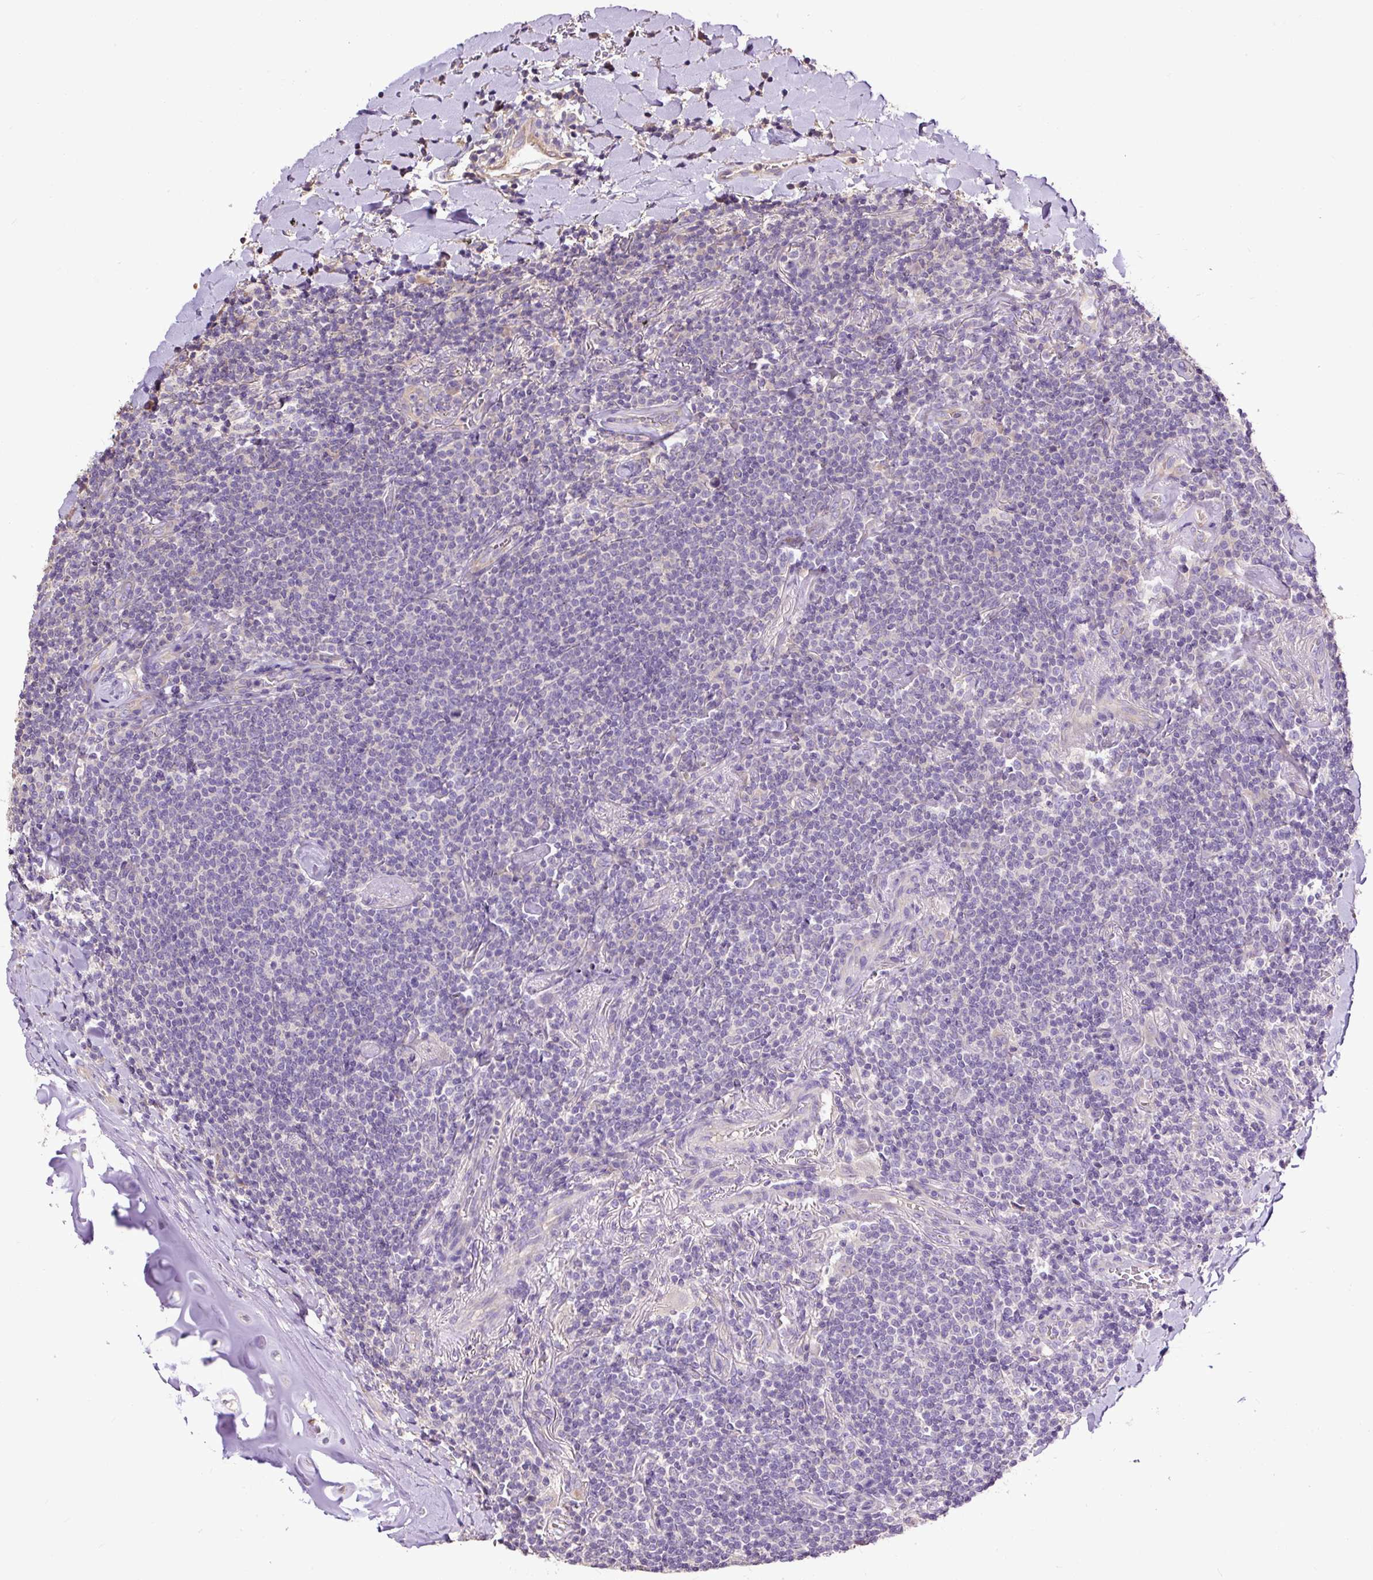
{"staining": {"intensity": "negative", "quantity": "none", "location": "none"}, "tissue": "lymphoma", "cell_type": "Tumor cells", "image_type": "cancer", "snomed": [{"axis": "morphology", "description": "Malignant lymphoma, non-Hodgkin's type, Low grade"}, {"axis": "topography", "description": "Lung"}], "caption": "A high-resolution image shows IHC staining of lymphoma, which demonstrates no significant positivity in tumor cells.", "gene": "PDIA2", "patient": {"sex": "female", "age": 71}}